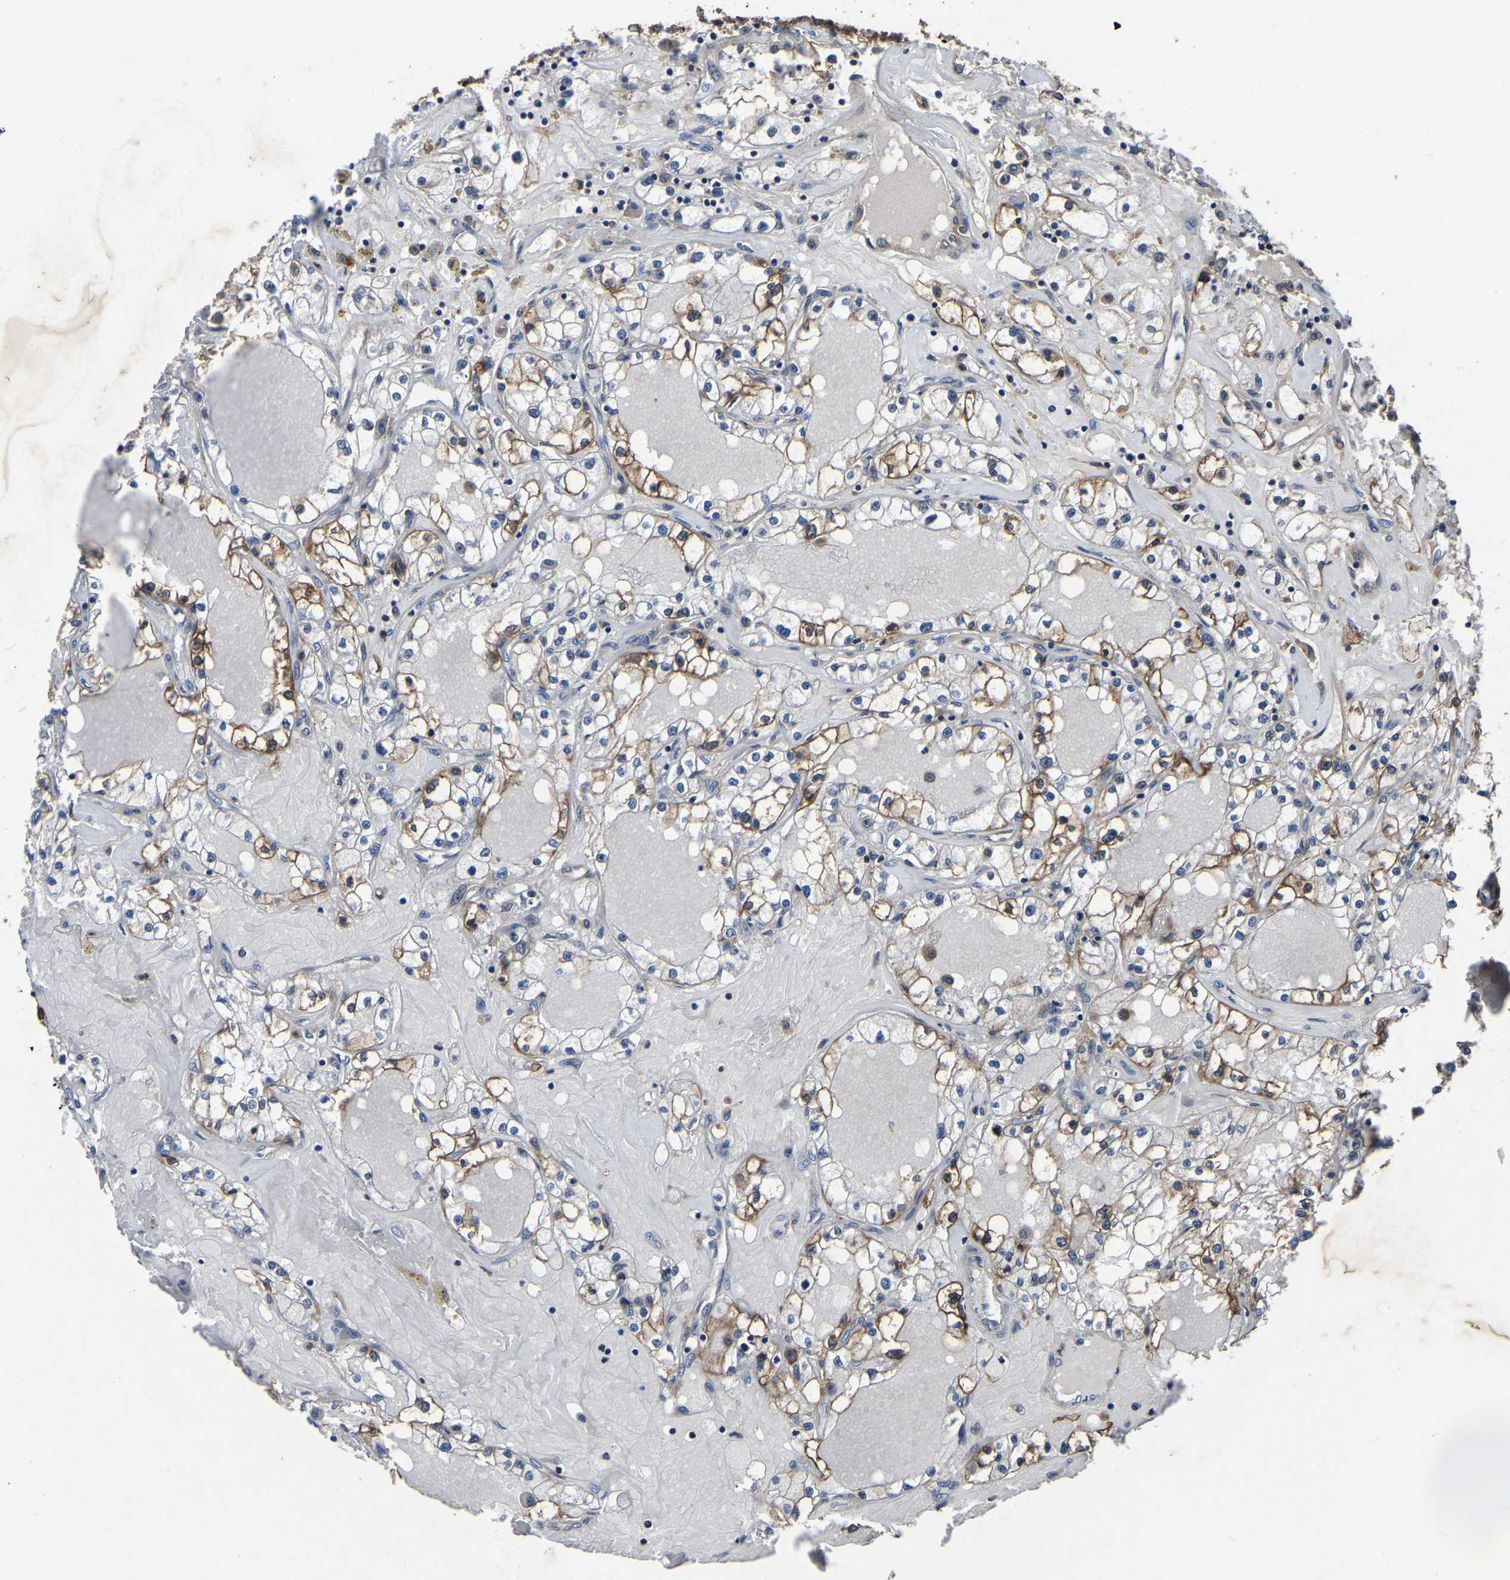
{"staining": {"intensity": "moderate", "quantity": "25%-75%", "location": "cytoplasmic/membranous"}, "tissue": "renal cancer", "cell_type": "Tumor cells", "image_type": "cancer", "snomed": [{"axis": "morphology", "description": "Adenocarcinoma, NOS"}, {"axis": "topography", "description": "Kidney"}], "caption": "This is an image of immunohistochemistry staining of renal adenocarcinoma, which shows moderate staining in the cytoplasmic/membranous of tumor cells.", "gene": "FGD5", "patient": {"sex": "male", "age": 56}}